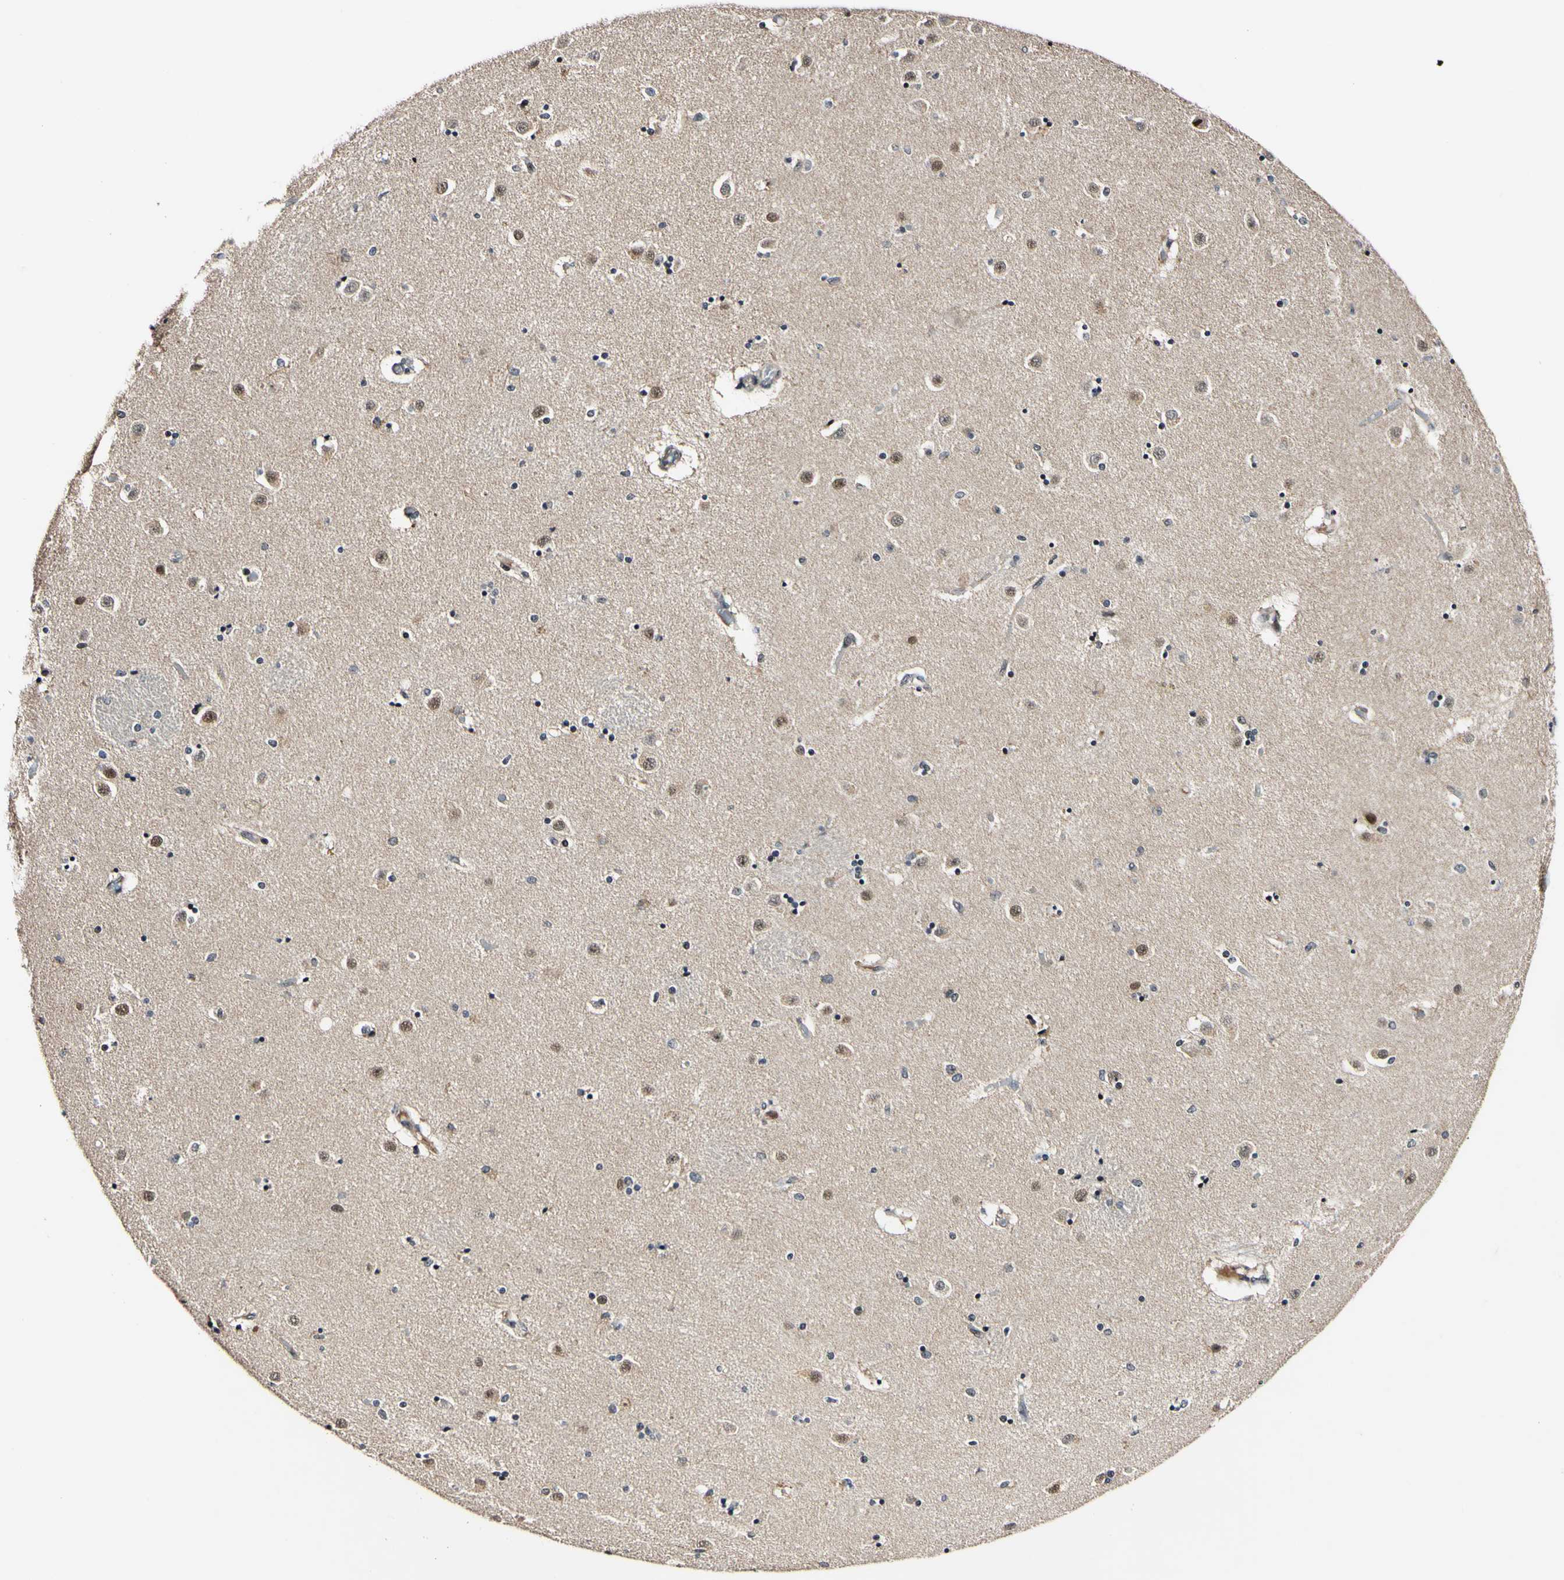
{"staining": {"intensity": "negative", "quantity": "none", "location": "none"}, "tissue": "caudate", "cell_type": "Glial cells", "image_type": "normal", "snomed": [{"axis": "morphology", "description": "Normal tissue, NOS"}, {"axis": "topography", "description": "Lateral ventricle wall"}], "caption": "This is an immunohistochemistry (IHC) micrograph of normal human caudate. There is no staining in glial cells.", "gene": "POLR2F", "patient": {"sex": "female", "age": 54}}